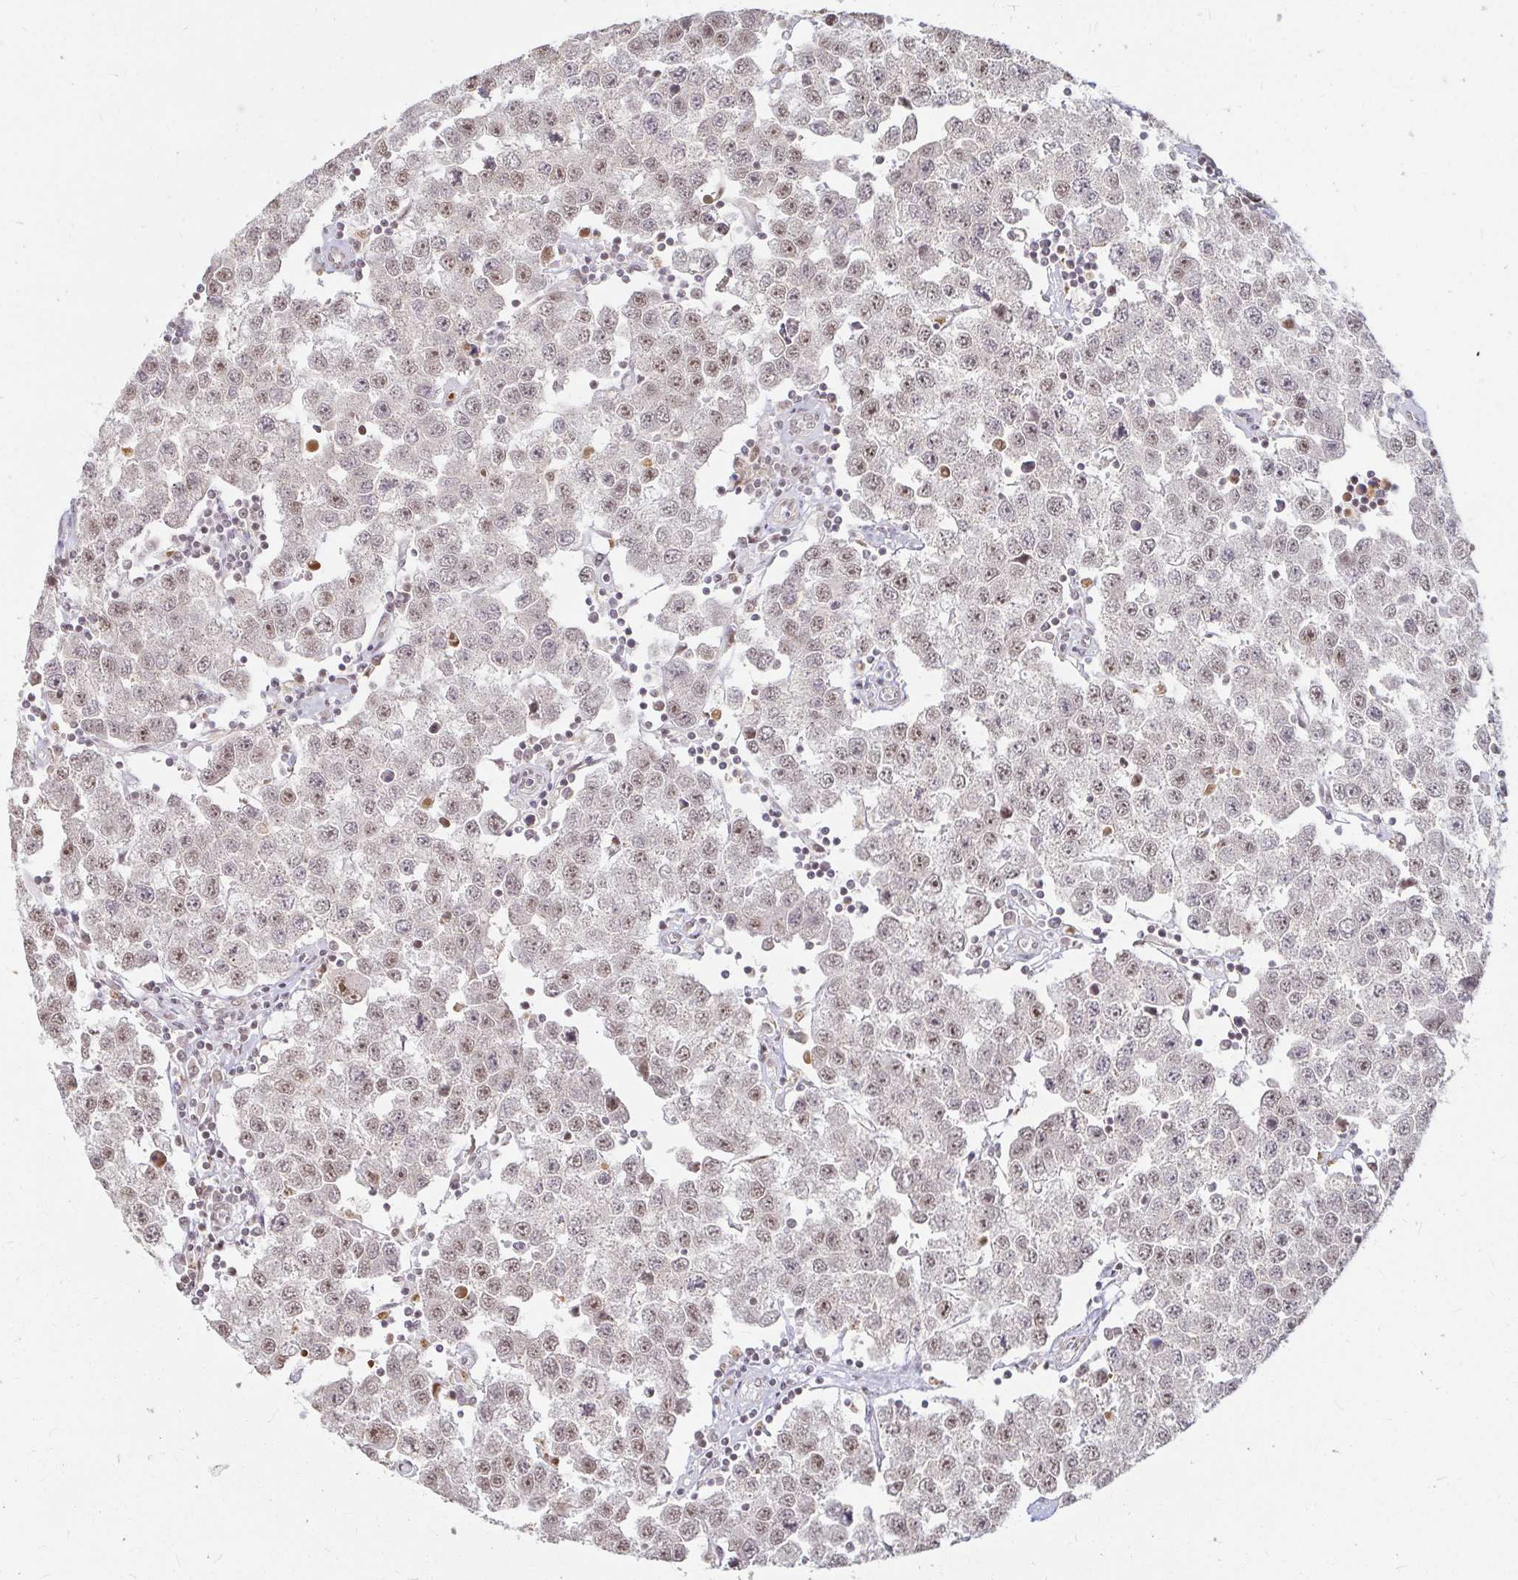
{"staining": {"intensity": "moderate", "quantity": "25%-75%", "location": "nuclear"}, "tissue": "testis cancer", "cell_type": "Tumor cells", "image_type": "cancer", "snomed": [{"axis": "morphology", "description": "Seminoma, NOS"}, {"axis": "topography", "description": "Testis"}], "caption": "Immunohistochemistry (DAB) staining of human testis cancer (seminoma) reveals moderate nuclear protein expression in about 25%-75% of tumor cells.", "gene": "HNRNPU", "patient": {"sex": "male", "age": 34}}